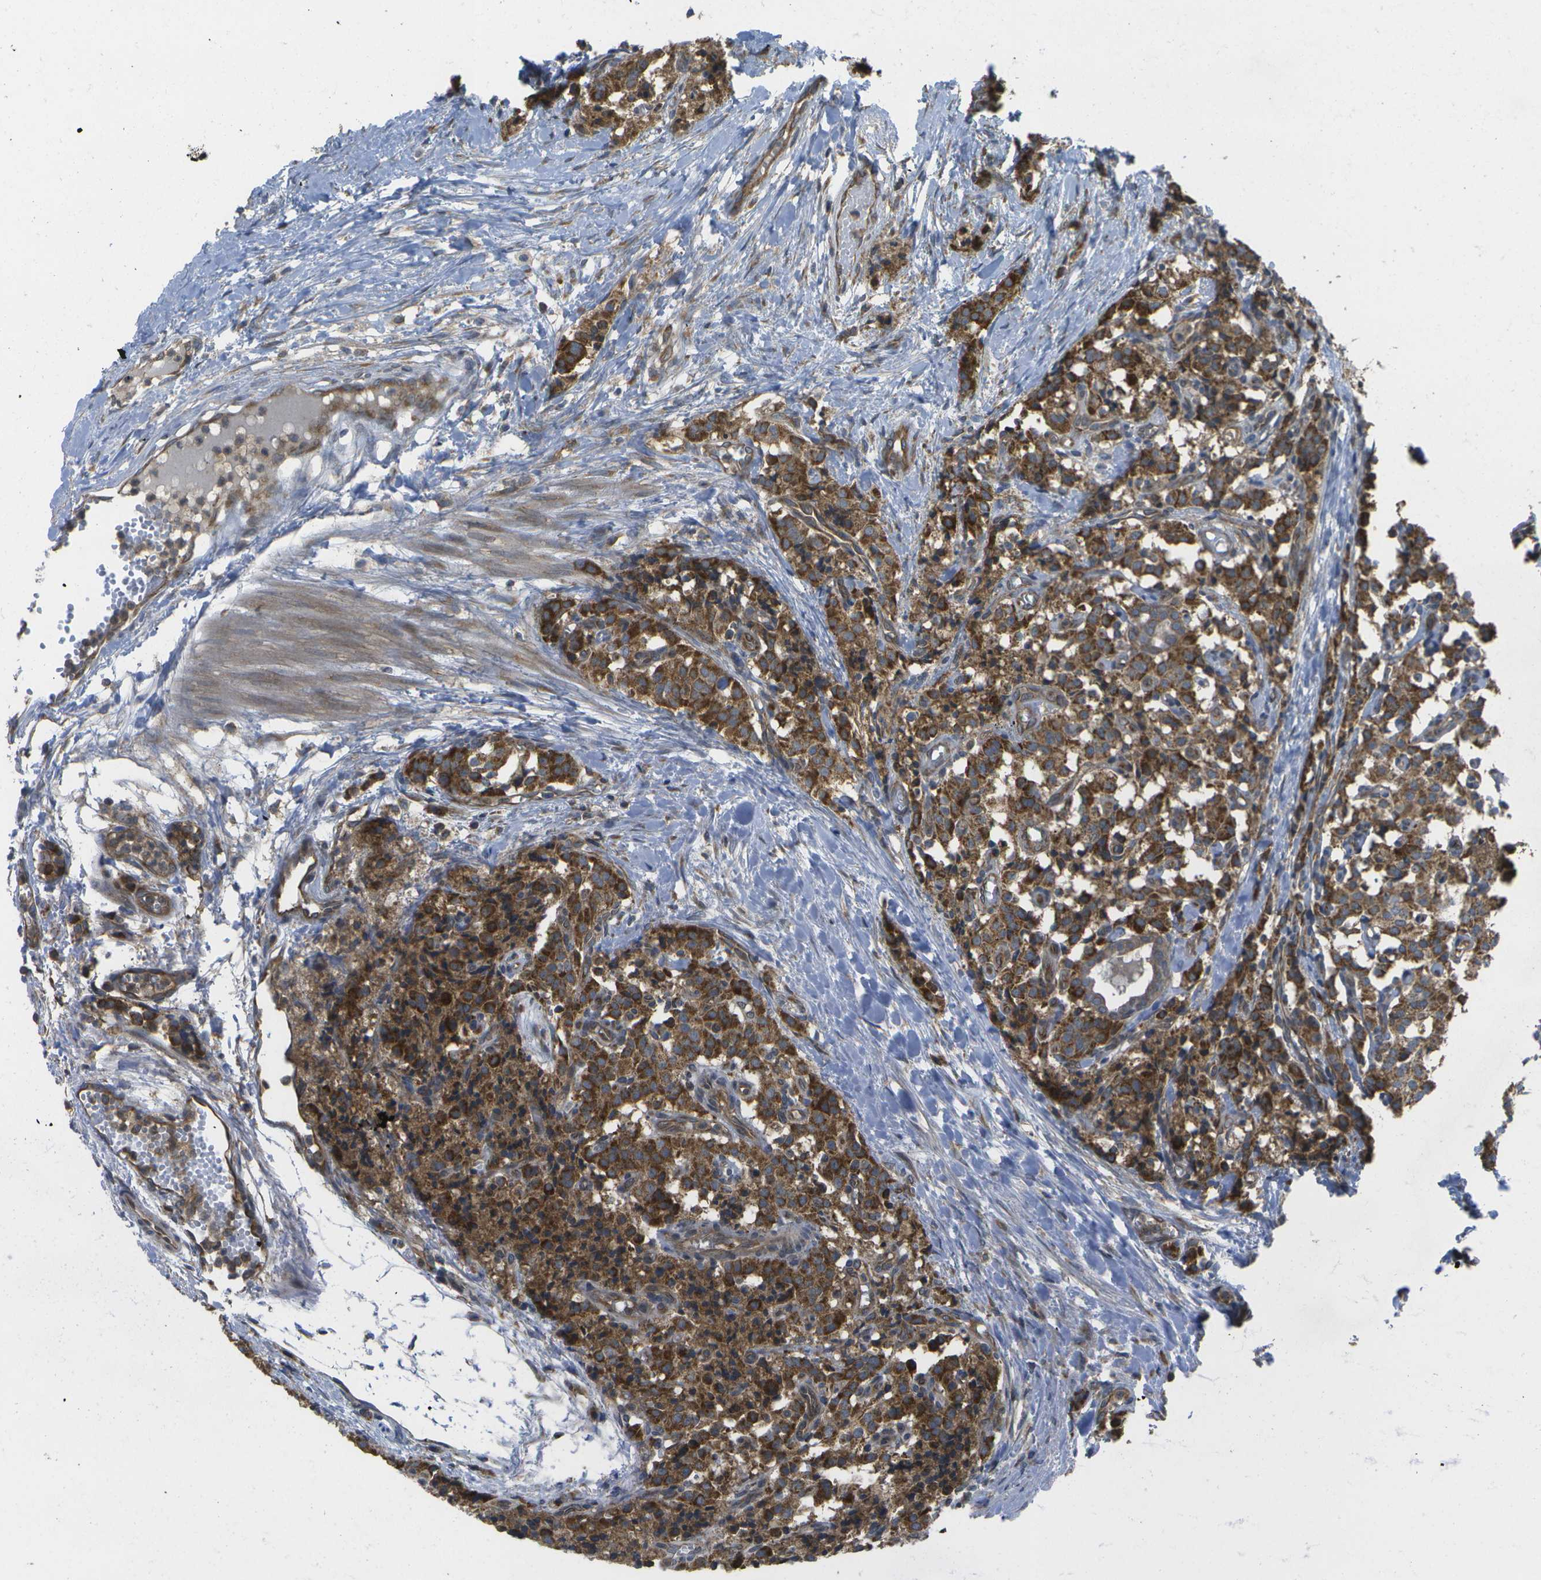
{"staining": {"intensity": "strong", "quantity": ">75%", "location": "cytoplasmic/membranous"}, "tissue": "carcinoid", "cell_type": "Tumor cells", "image_type": "cancer", "snomed": [{"axis": "morphology", "description": "Carcinoid, malignant, NOS"}, {"axis": "topography", "description": "Lung"}], "caption": "This histopathology image shows IHC staining of carcinoid (malignant), with high strong cytoplasmic/membranous positivity in approximately >75% of tumor cells.", "gene": "DPM3", "patient": {"sex": "male", "age": 30}}